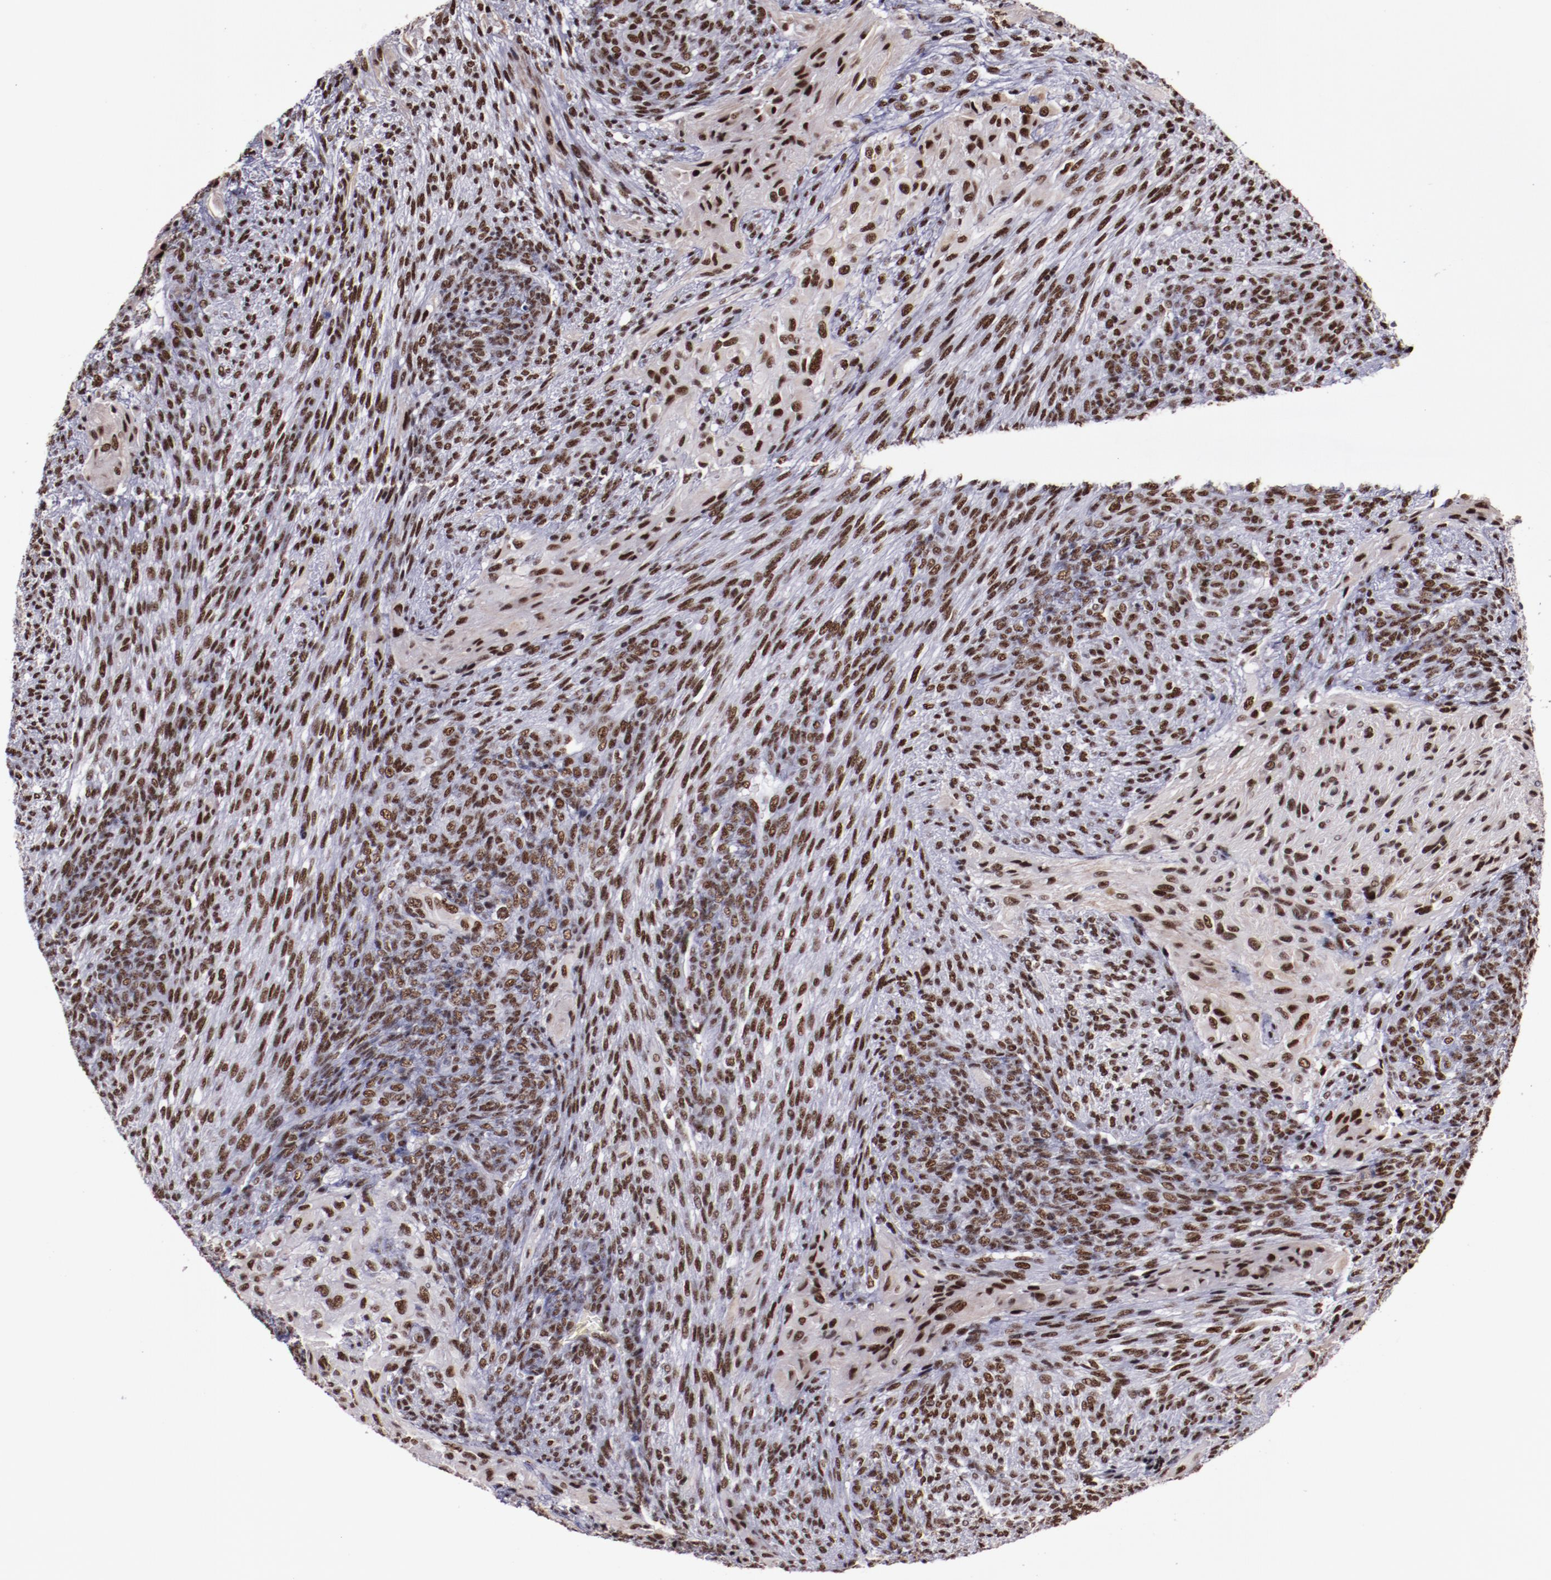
{"staining": {"intensity": "strong", "quantity": ">75%", "location": "nuclear"}, "tissue": "glioma", "cell_type": "Tumor cells", "image_type": "cancer", "snomed": [{"axis": "morphology", "description": "Glioma, malignant, High grade"}, {"axis": "topography", "description": "Cerebral cortex"}], "caption": "This is a histology image of immunohistochemistry (IHC) staining of high-grade glioma (malignant), which shows strong positivity in the nuclear of tumor cells.", "gene": "PPP4R3A", "patient": {"sex": "female", "age": 55}}